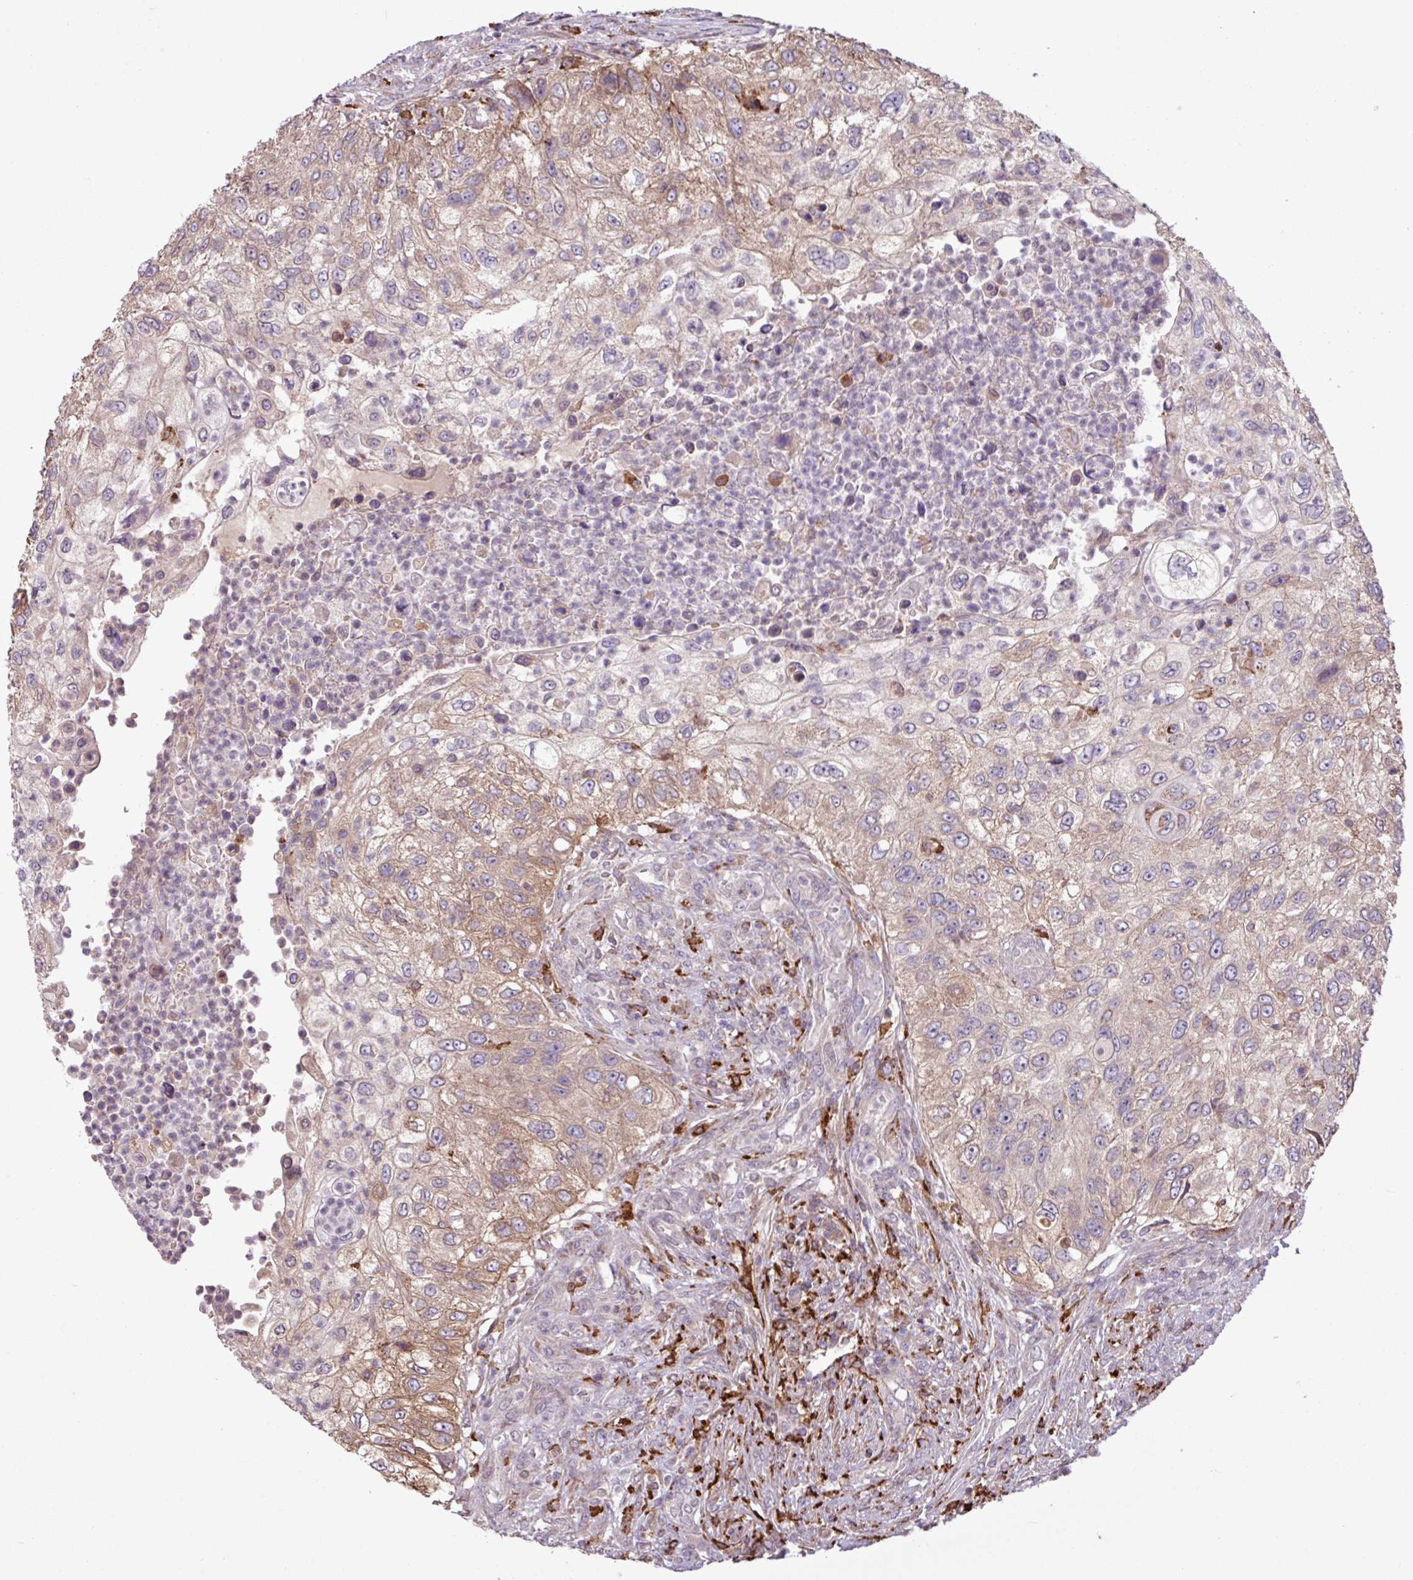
{"staining": {"intensity": "moderate", "quantity": "<25%", "location": "cytoplasmic/membranous"}, "tissue": "urothelial cancer", "cell_type": "Tumor cells", "image_type": "cancer", "snomed": [{"axis": "morphology", "description": "Urothelial carcinoma, High grade"}, {"axis": "topography", "description": "Urinary bladder"}], "caption": "The photomicrograph exhibits a brown stain indicating the presence of a protein in the cytoplasmic/membranous of tumor cells in urothelial carcinoma (high-grade). (DAB IHC with brightfield microscopy, high magnification).", "gene": "ARHGEF25", "patient": {"sex": "female", "age": 60}}